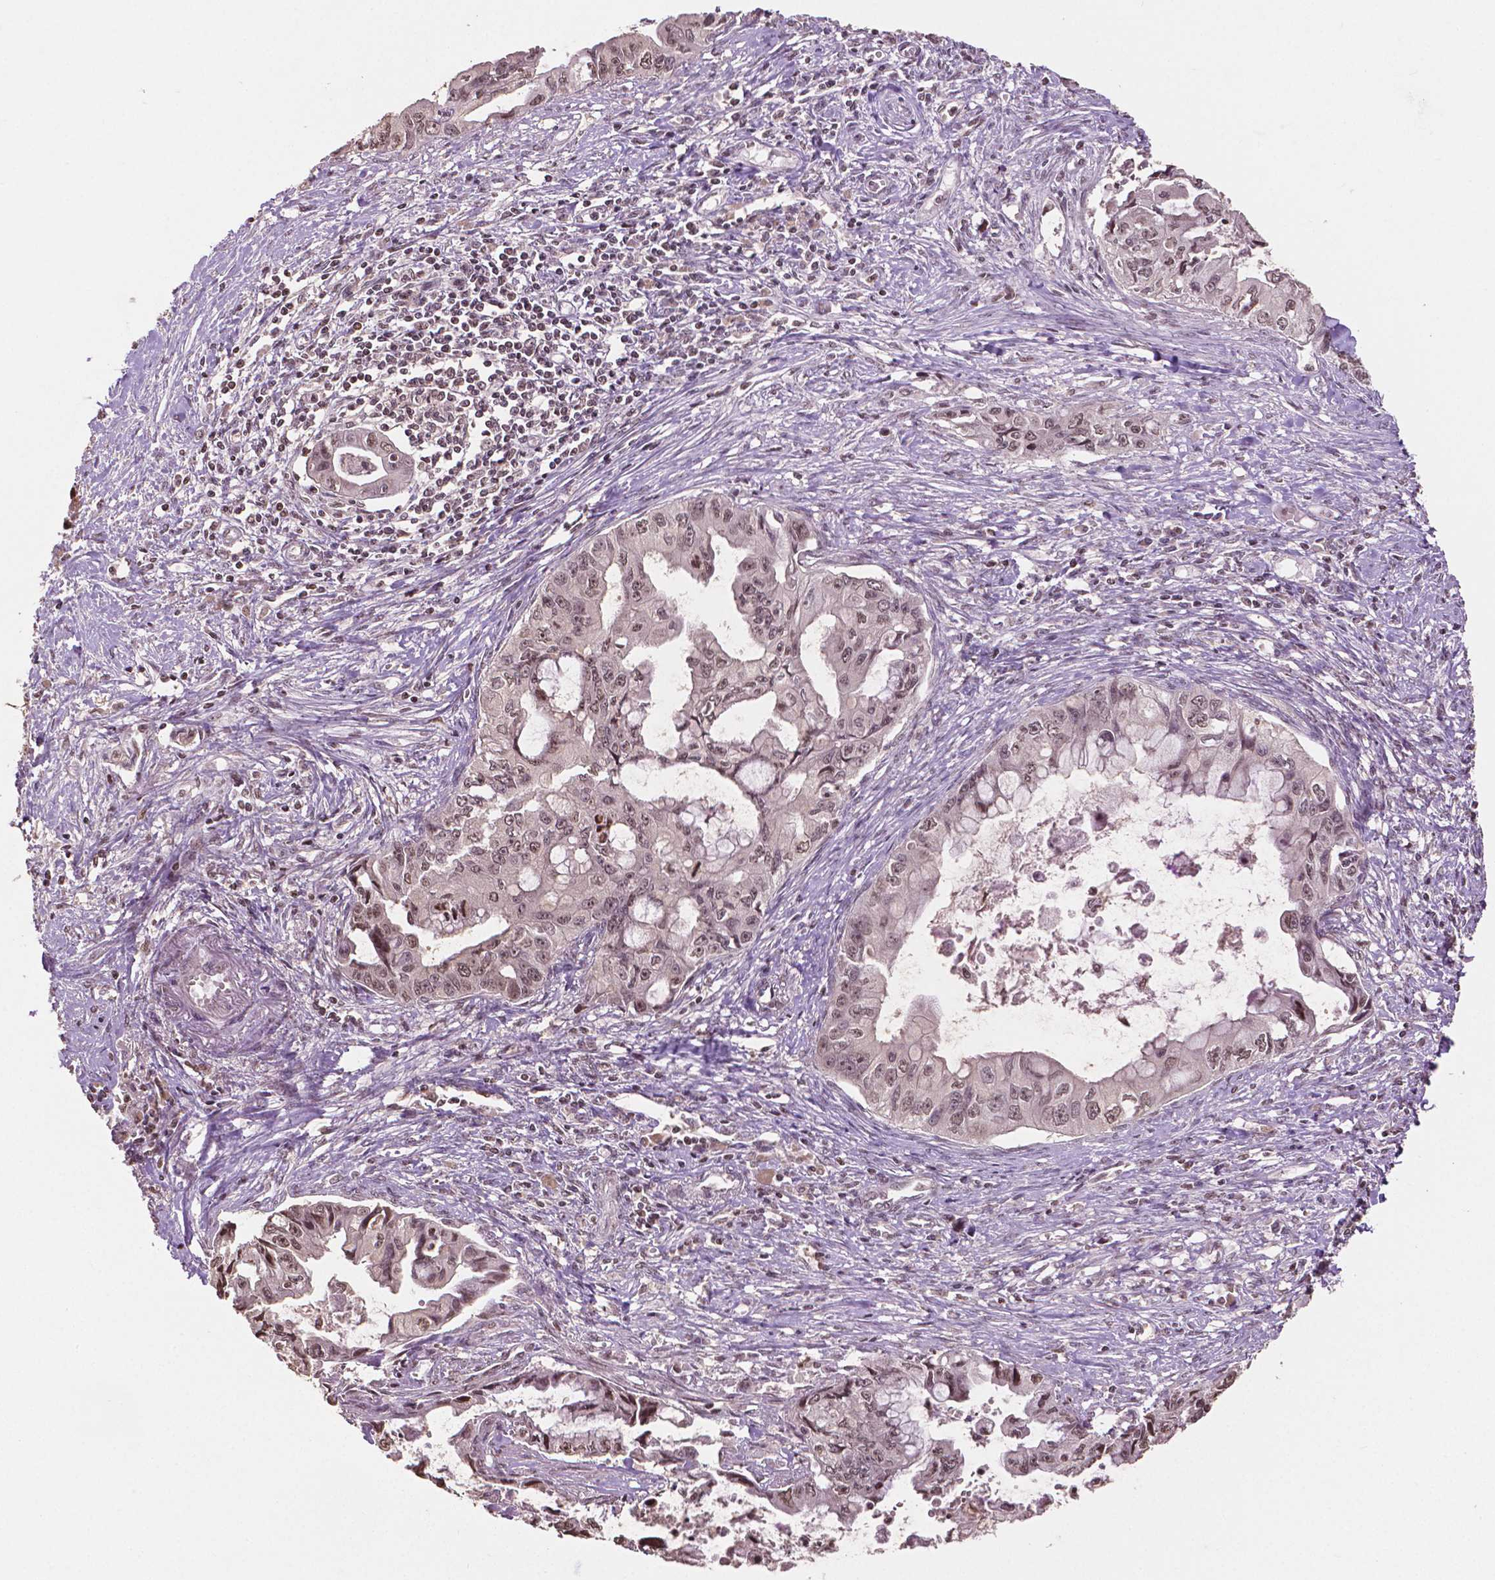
{"staining": {"intensity": "moderate", "quantity": ">75%", "location": "nuclear"}, "tissue": "pancreatic cancer", "cell_type": "Tumor cells", "image_type": "cancer", "snomed": [{"axis": "morphology", "description": "Adenocarcinoma, NOS"}, {"axis": "topography", "description": "Pancreas"}], "caption": "IHC (DAB) staining of adenocarcinoma (pancreatic) exhibits moderate nuclear protein staining in approximately >75% of tumor cells.", "gene": "DEK", "patient": {"sex": "male", "age": 66}}